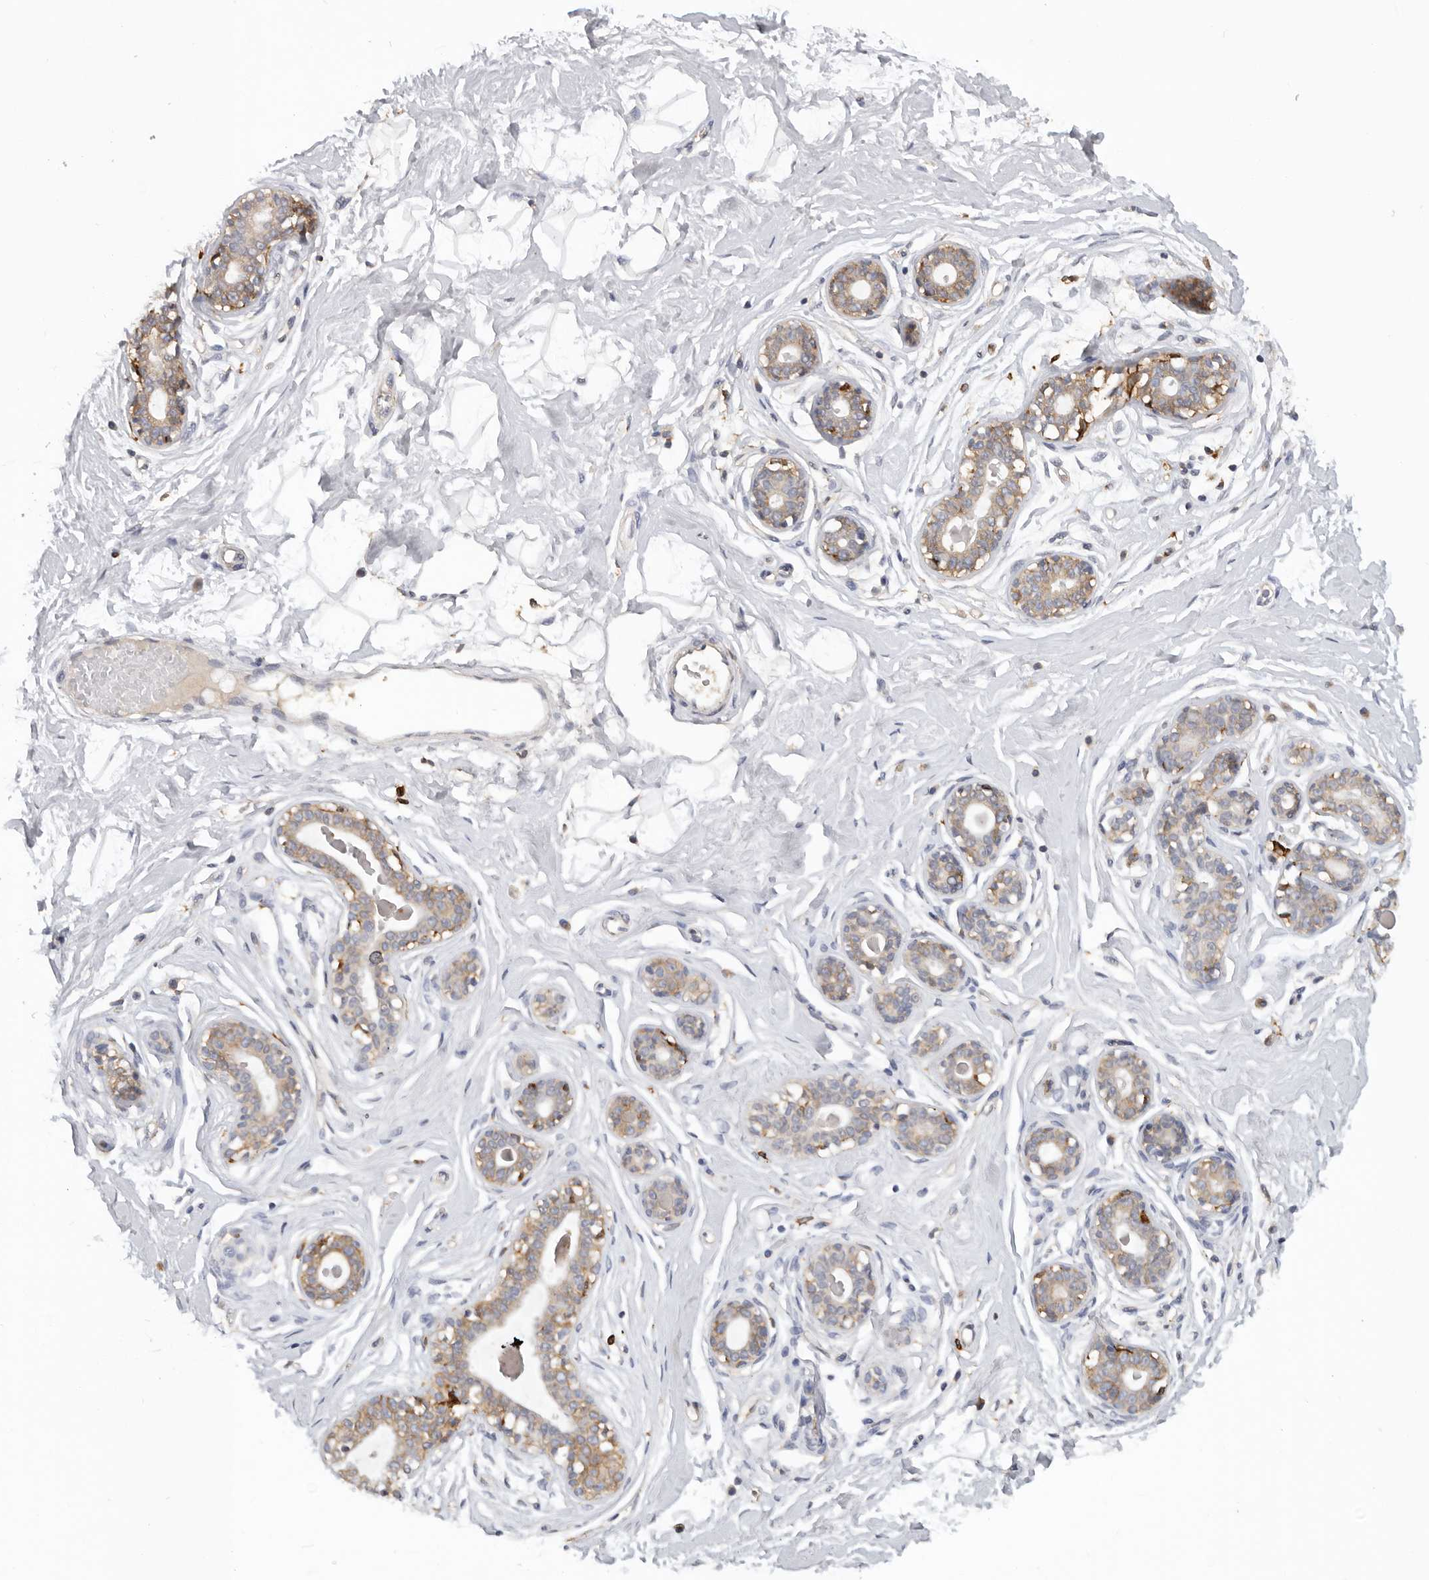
{"staining": {"intensity": "negative", "quantity": "none", "location": "none"}, "tissue": "breast", "cell_type": "Adipocytes", "image_type": "normal", "snomed": [{"axis": "morphology", "description": "Normal tissue, NOS"}, {"axis": "morphology", "description": "Adenoma, NOS"}, {"axis": "topography", "description": "Breast"}], "caption": "A micrograph of human breast is negative for staining in adipocytes. (Brightfield microscopy of DAB (3,3'-diaminobenzidine) immunohistochemistry (IHC) at high magnification).", "gene": "TFRC", "patient": {"sex": "female", "age": 23}}